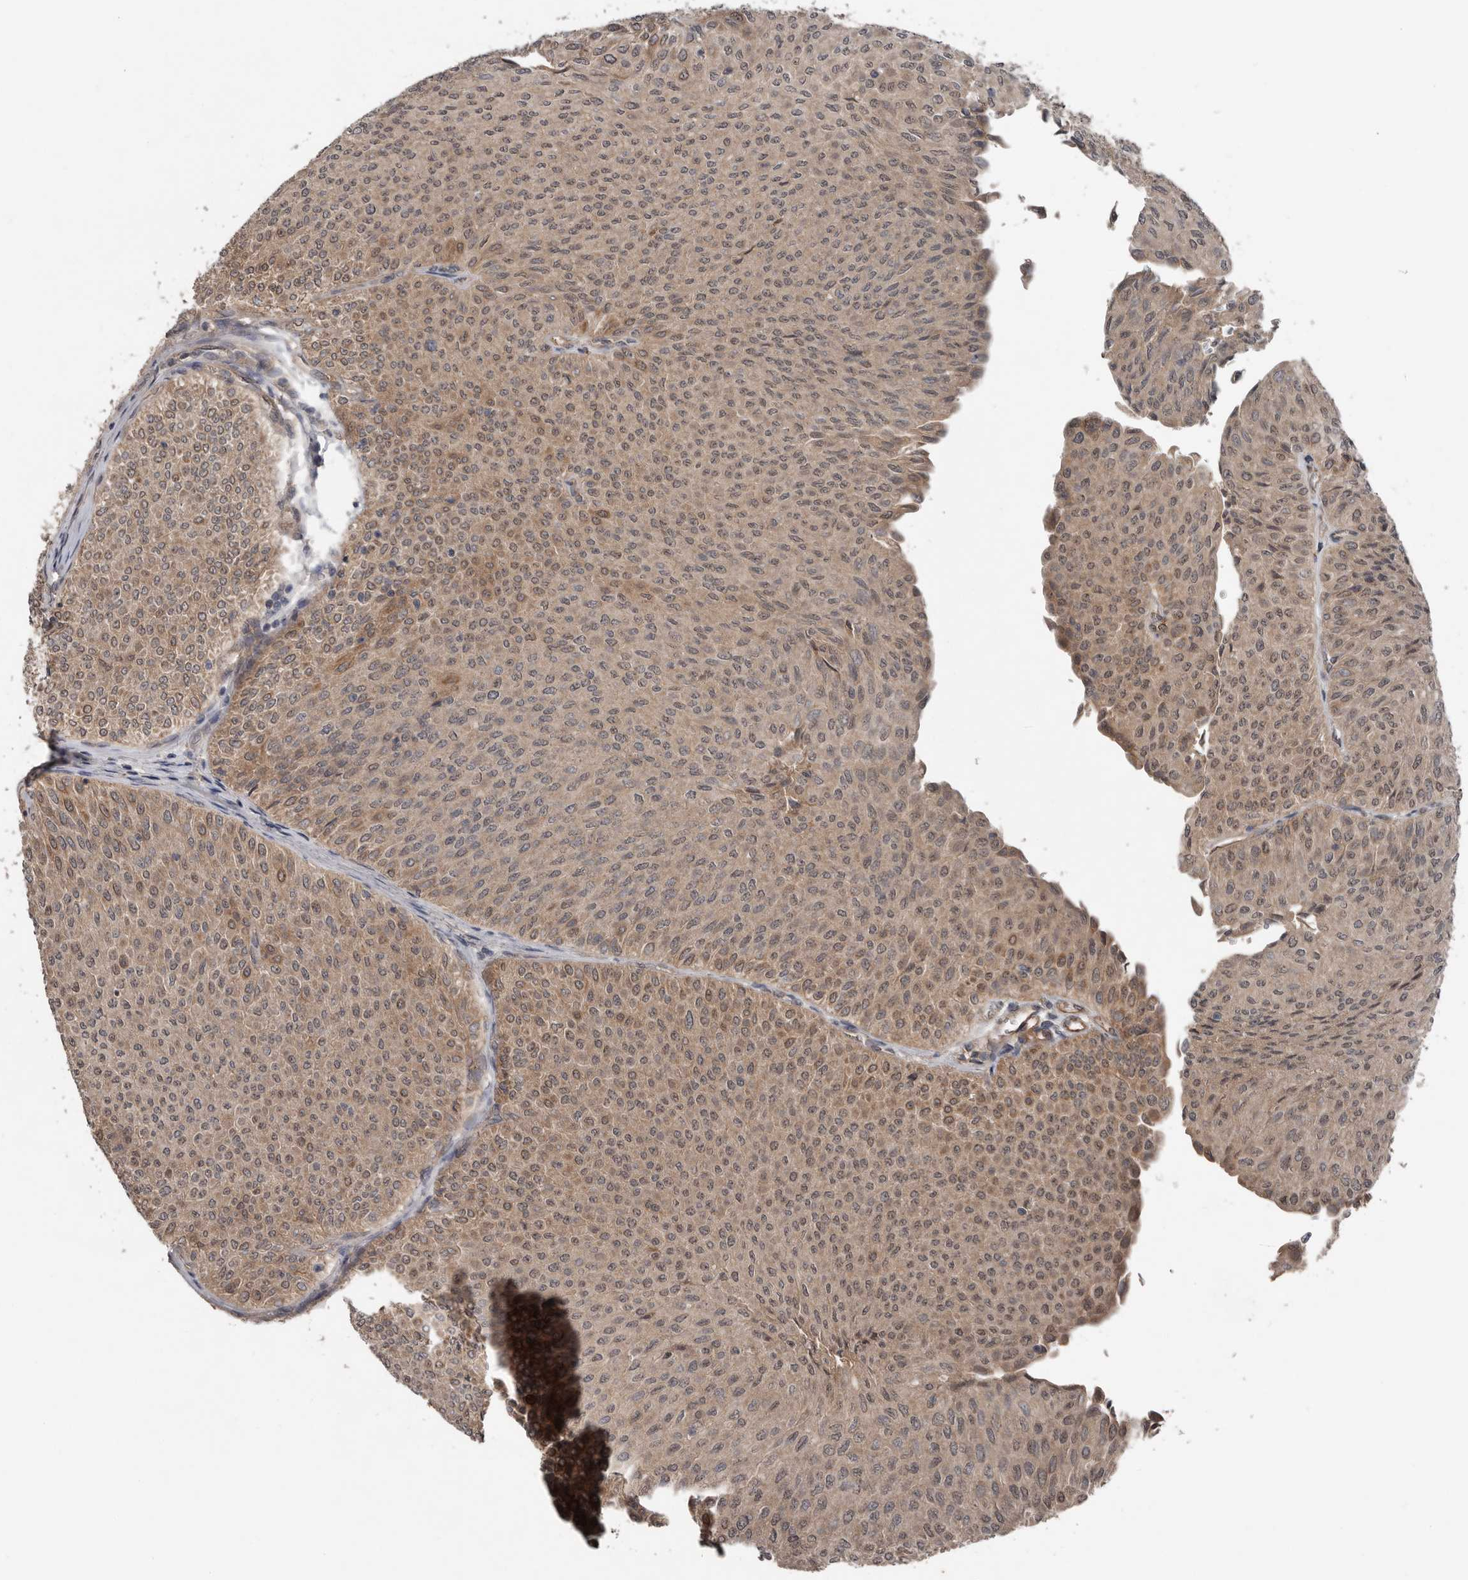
{"staining": {"intensity": "moderate", "quantity": ">75%", "location": "cytoplasmic/membranous"}, "tissue": "urothelial cancer", "cell_type": "Tumor cells", "image_type": "cancer", "snomed": [{"axis": "morphology", "description": "Urothelial carcinoma, Low grade"}, {"axis": "topography", "description": "Urinary bladder"}], "caption": "Tumor cells exhibit medium levels of moderate cytoplasmic/membranous positivity in approximately >75% of cells in human urothelial cancer. (Brightfield microscopy of DAB IHC at high magnification).", "gene": "DNAJB4", "patient": {"sex": "male", "age": 78}}